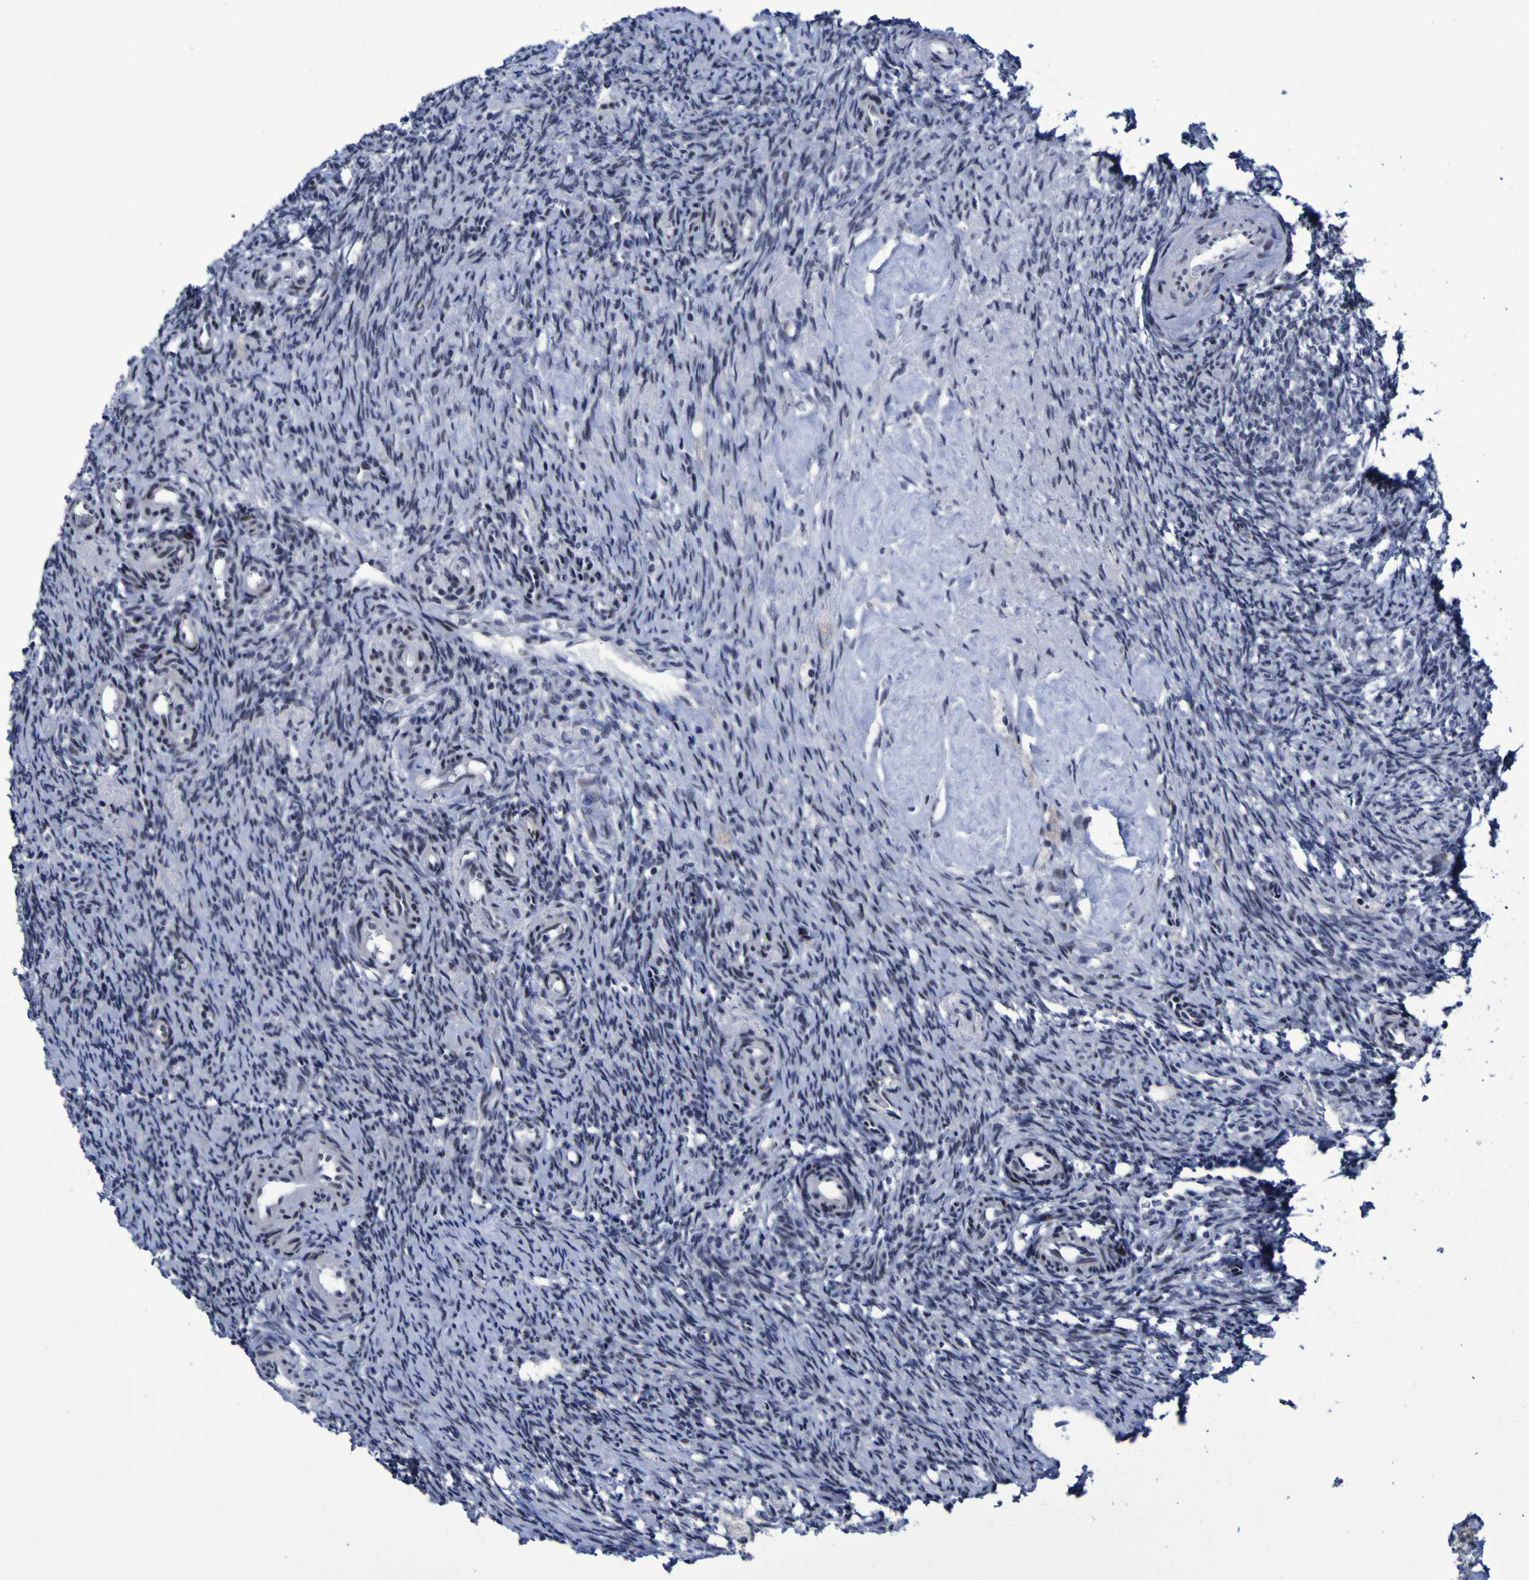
{"staining": {"intensity": "moderate", "quantity": "<25%", "location": "nuclear"}, "tissue": "ovary", "cell_type": "Ovarian stroma cells", "image_type": "normal", "snomed": [{"axis": "morphology", "description": "Normal tissue, NOS"}, {"axis": "topography", "description": "Ovary"}], "caption": "Brown immunohistochemical staining in unremarkable ovary shows moderate nuclear positivity in about <25% of ovarian stroma cells. (IHC, brightfield microscopy, high magnification).", "gene": "MBD3", "patient": {"sex": "female", "age": 41}}